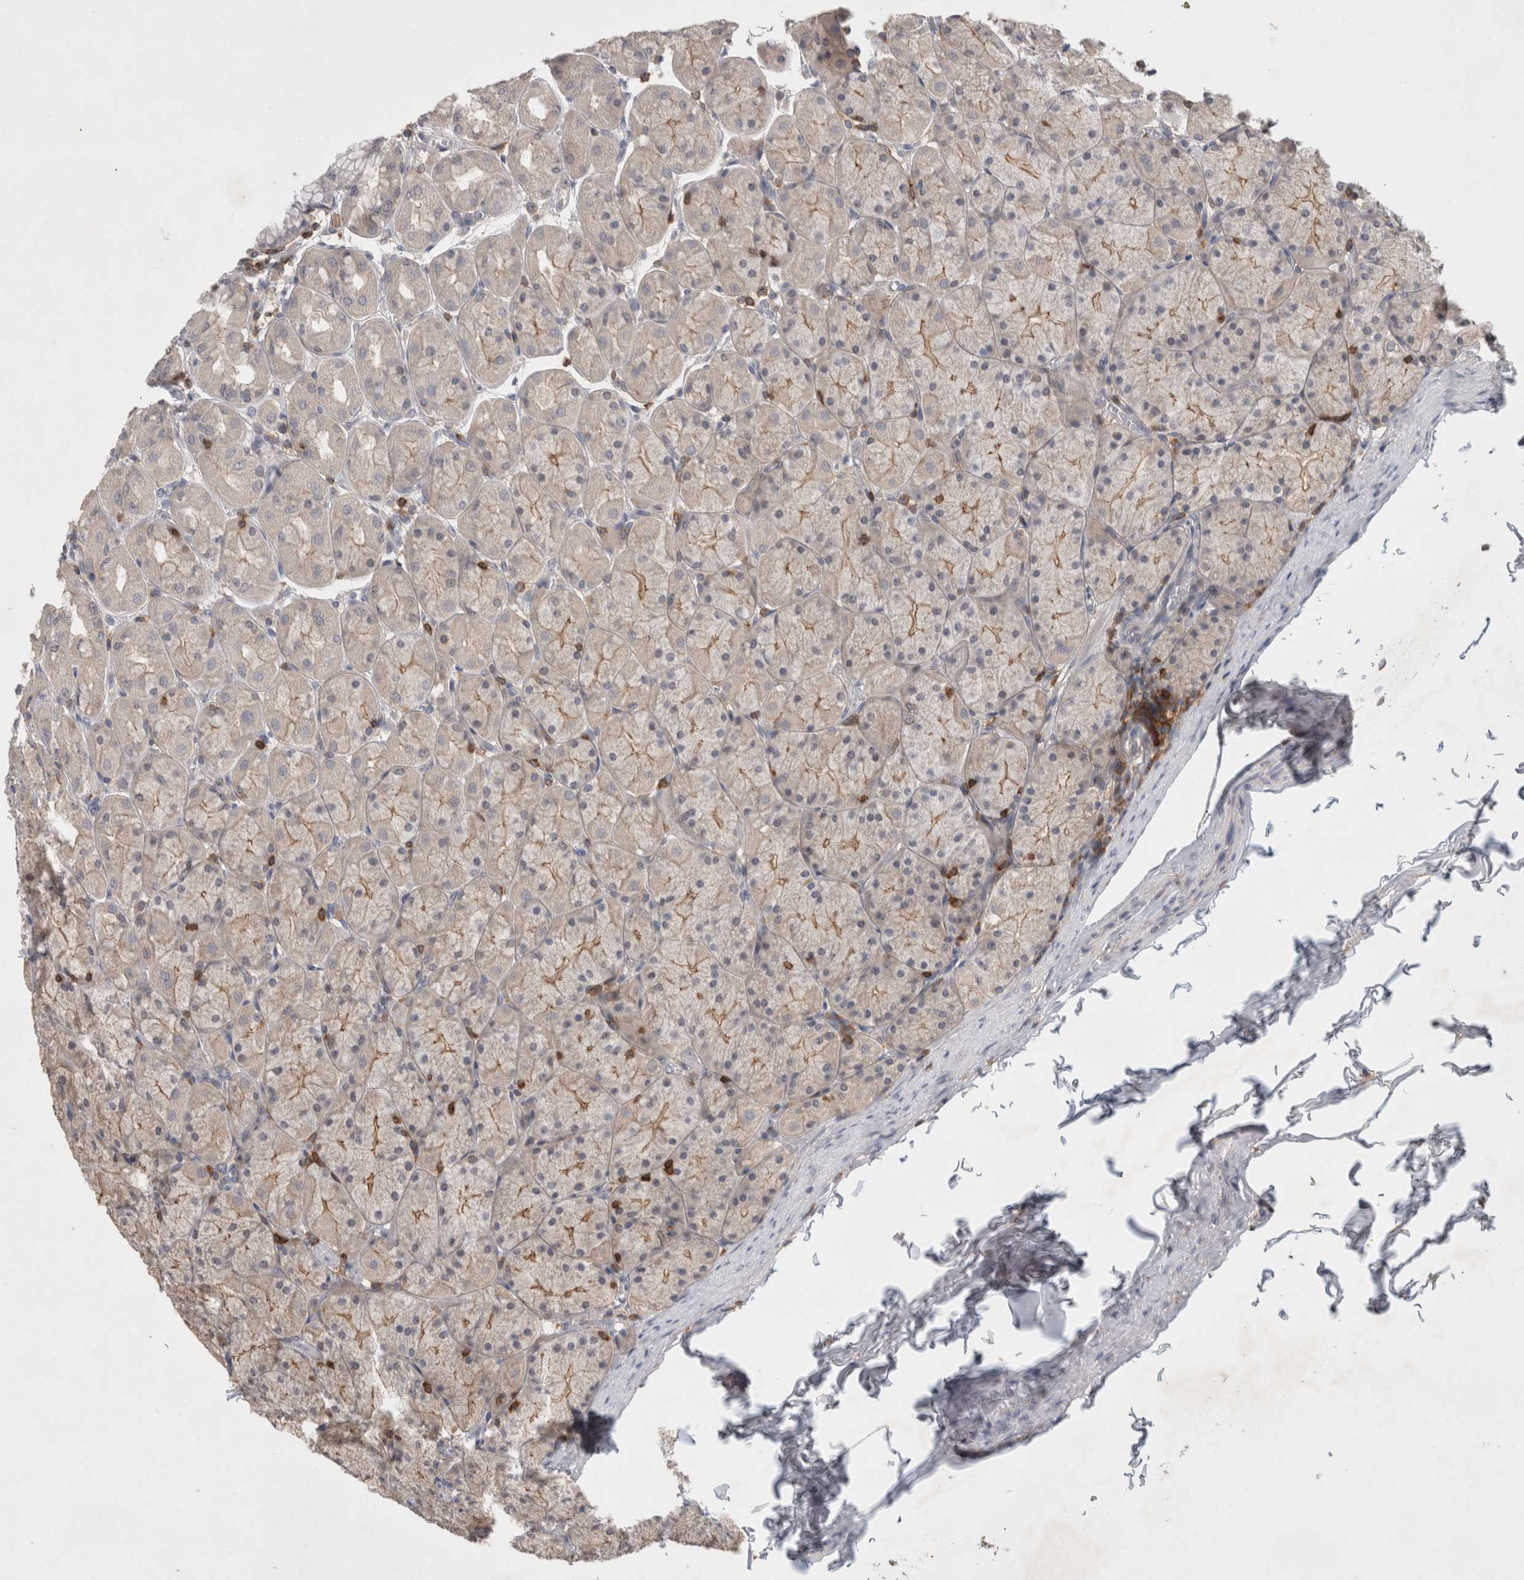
{"staining": {"intensity": "weak", "quantity": "<25%", "location": "cytoplasmic/membranous"}, "tissue": "stomach", "cell_type": "Glandular cells", "image_type": "normal", "snomed": [{"axis": "morphology", "description": "Normal tissue, NOS"}, {"axis": "topography", "description": "Stomach, upper"}], "caption": "Glandular cells are negative for protein expression in benign human stomach. (Brightfield microscopy of DAB IHC at high magnification).", "gene": "GFRA2", "patient": {"sex": "female", "age": 56}}